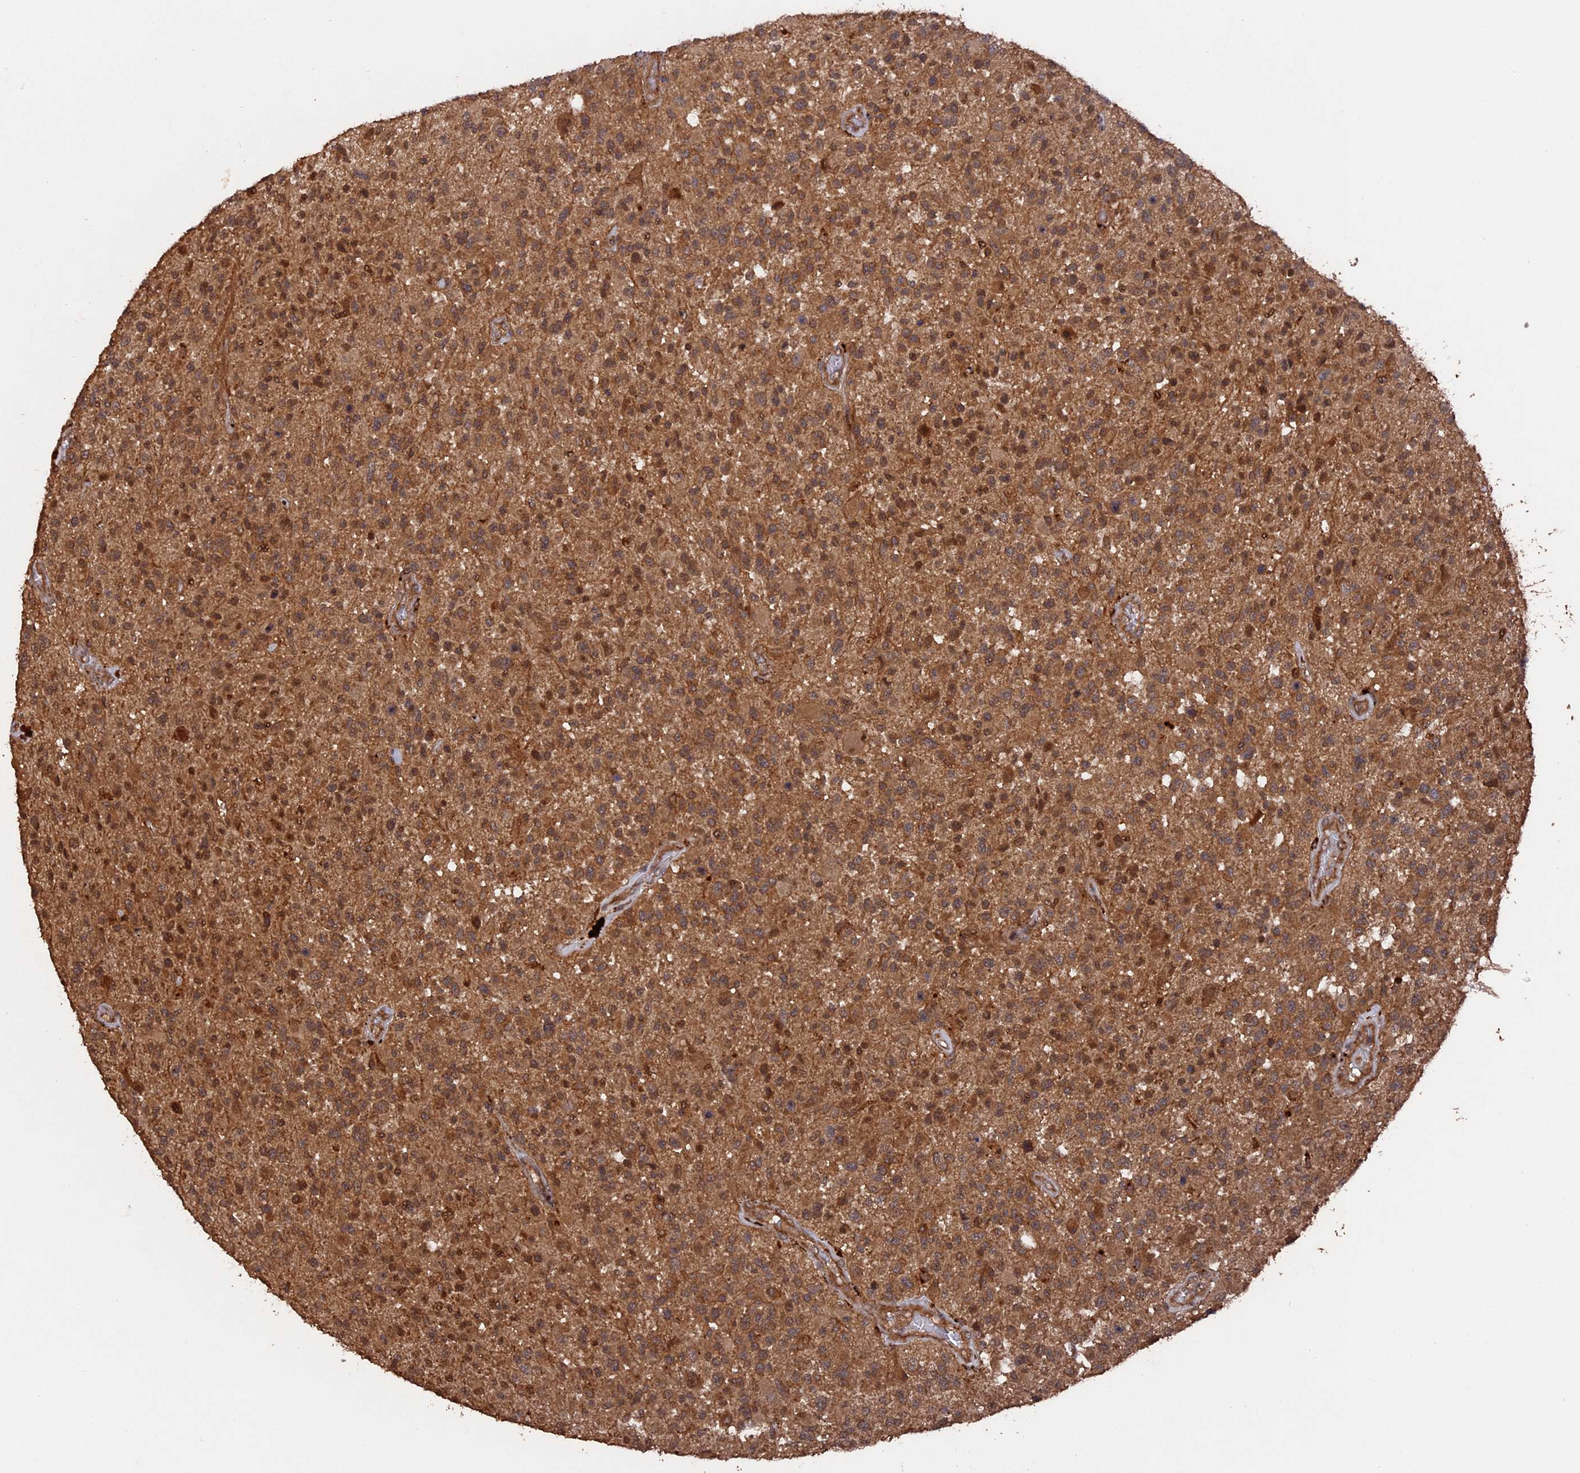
{"staining": {"intensity": "moderate", "quantity": ">75%", "location": "cytoplasmic/membranous"}, "tissue": "glioma", "cell_type": "Tumor cells", "image_type": "cancer", "snomed": [{"axis": "morphology", "description": "Glioma, malignant, High grade"}, {"axis": "morphology", "description": "Glioblastoma, NOS"}, {"axis": "topography", "description": "Brain"}], "caption": "Immunohistochemical staining of human glioma reveals moderate cytoplasmic/membranous protein staining in about >75% of tumor cells.", "gene": "TELO2", "patient": {"sex": "male", "age": 60}}